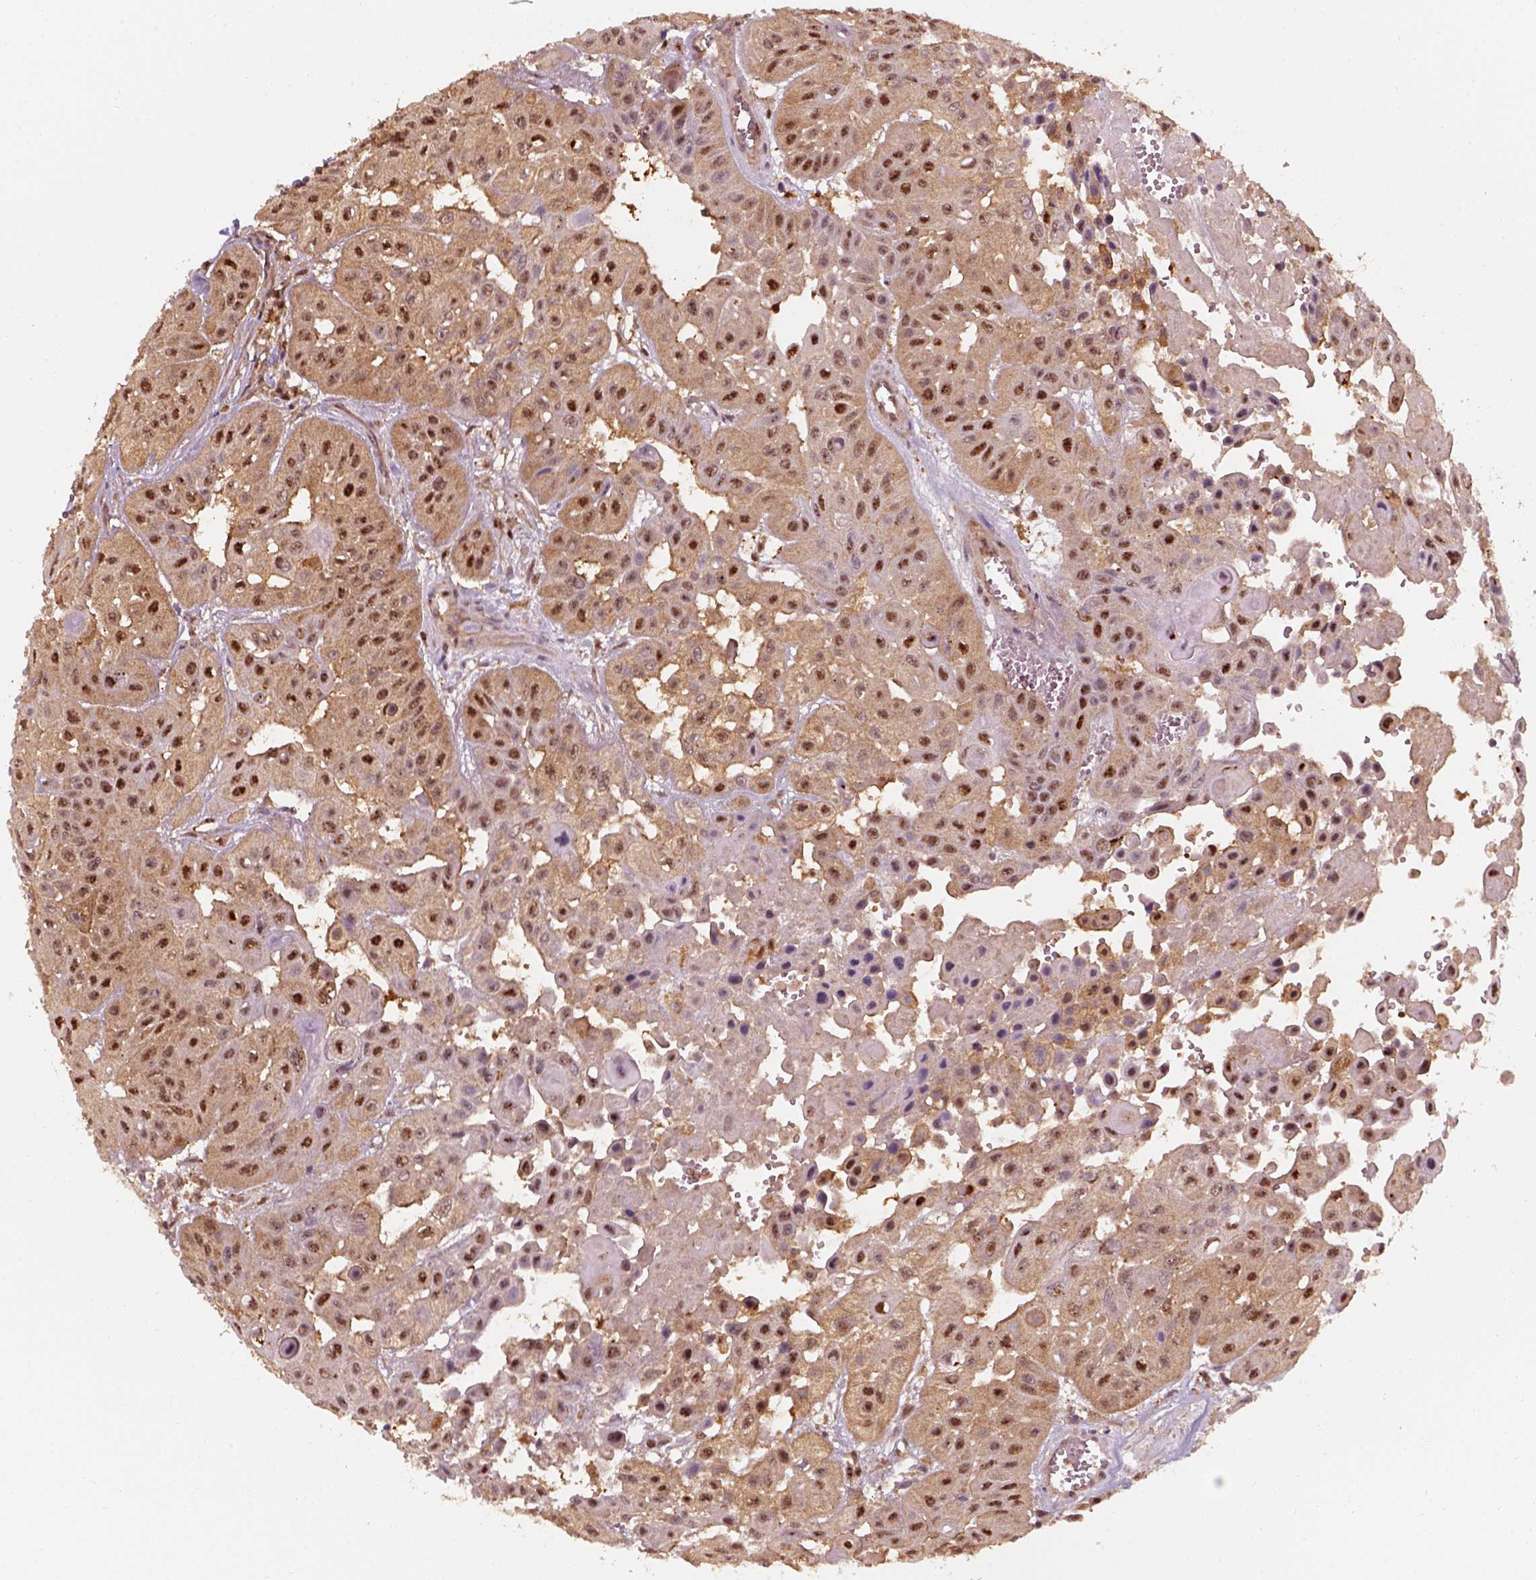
{"staining": {"intensity": "strong", "quantity": "25%-75%", "location": "nuclear"}, "tissue": "head and neck cancer", "cell_type": "Tumor cells", "image_type": "cancer", "snomed": [{"axis": "morphology", "description": "Adenocarcinoma, NOS"}, {"axis": "topography", "description": "Head-Neck"}], "caption": "About 25%-75% of tumor cells in adenocarcinoma (head and neck) reveal strong nuclear protein positivity as visualized by brown immunohistochemical staining.", "gene": "SQSTM1", "patient": {"sex": "male", "age": 73}}